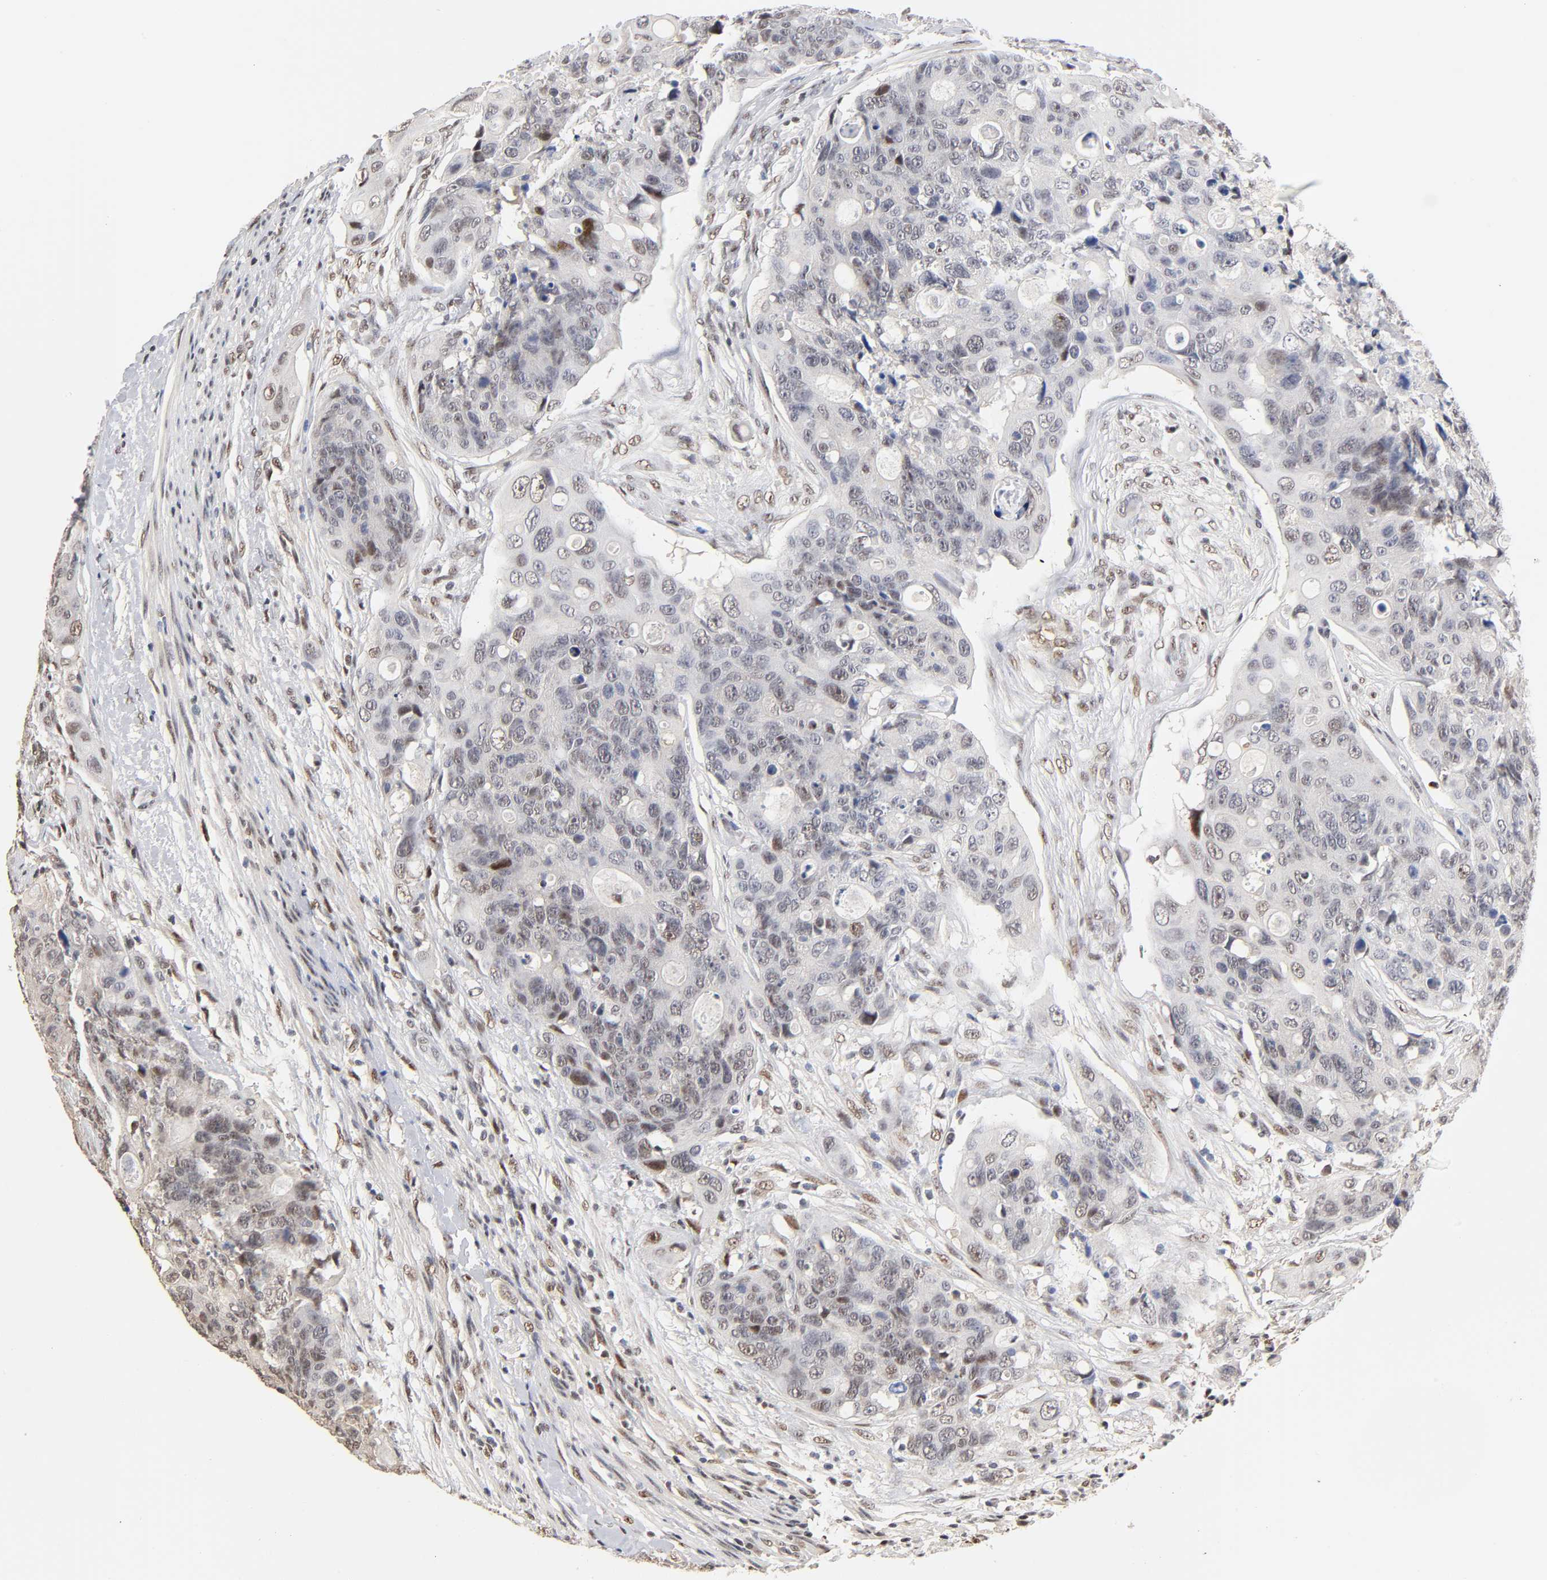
{"staining": {"intensity": "weak", "quantity": "25%-75%", "location": "nuclear"}, "tissue": "colorectal cancer", "cell_type": "Tumor cells", "image_type": "cancer", "snomed": [{"axis": "morphology", "description": "Adenocarcinoma, NOS"}, {"axis": "topography", "description": "Colon"}], "caption": "This is an image of immunohistochemistry (IHC) staining of colorectal cancer, which shows weak staining in the nuclear of tumor cells.", "gene": "TP53RK", "patient": {"sex": "female", "age": 57}}